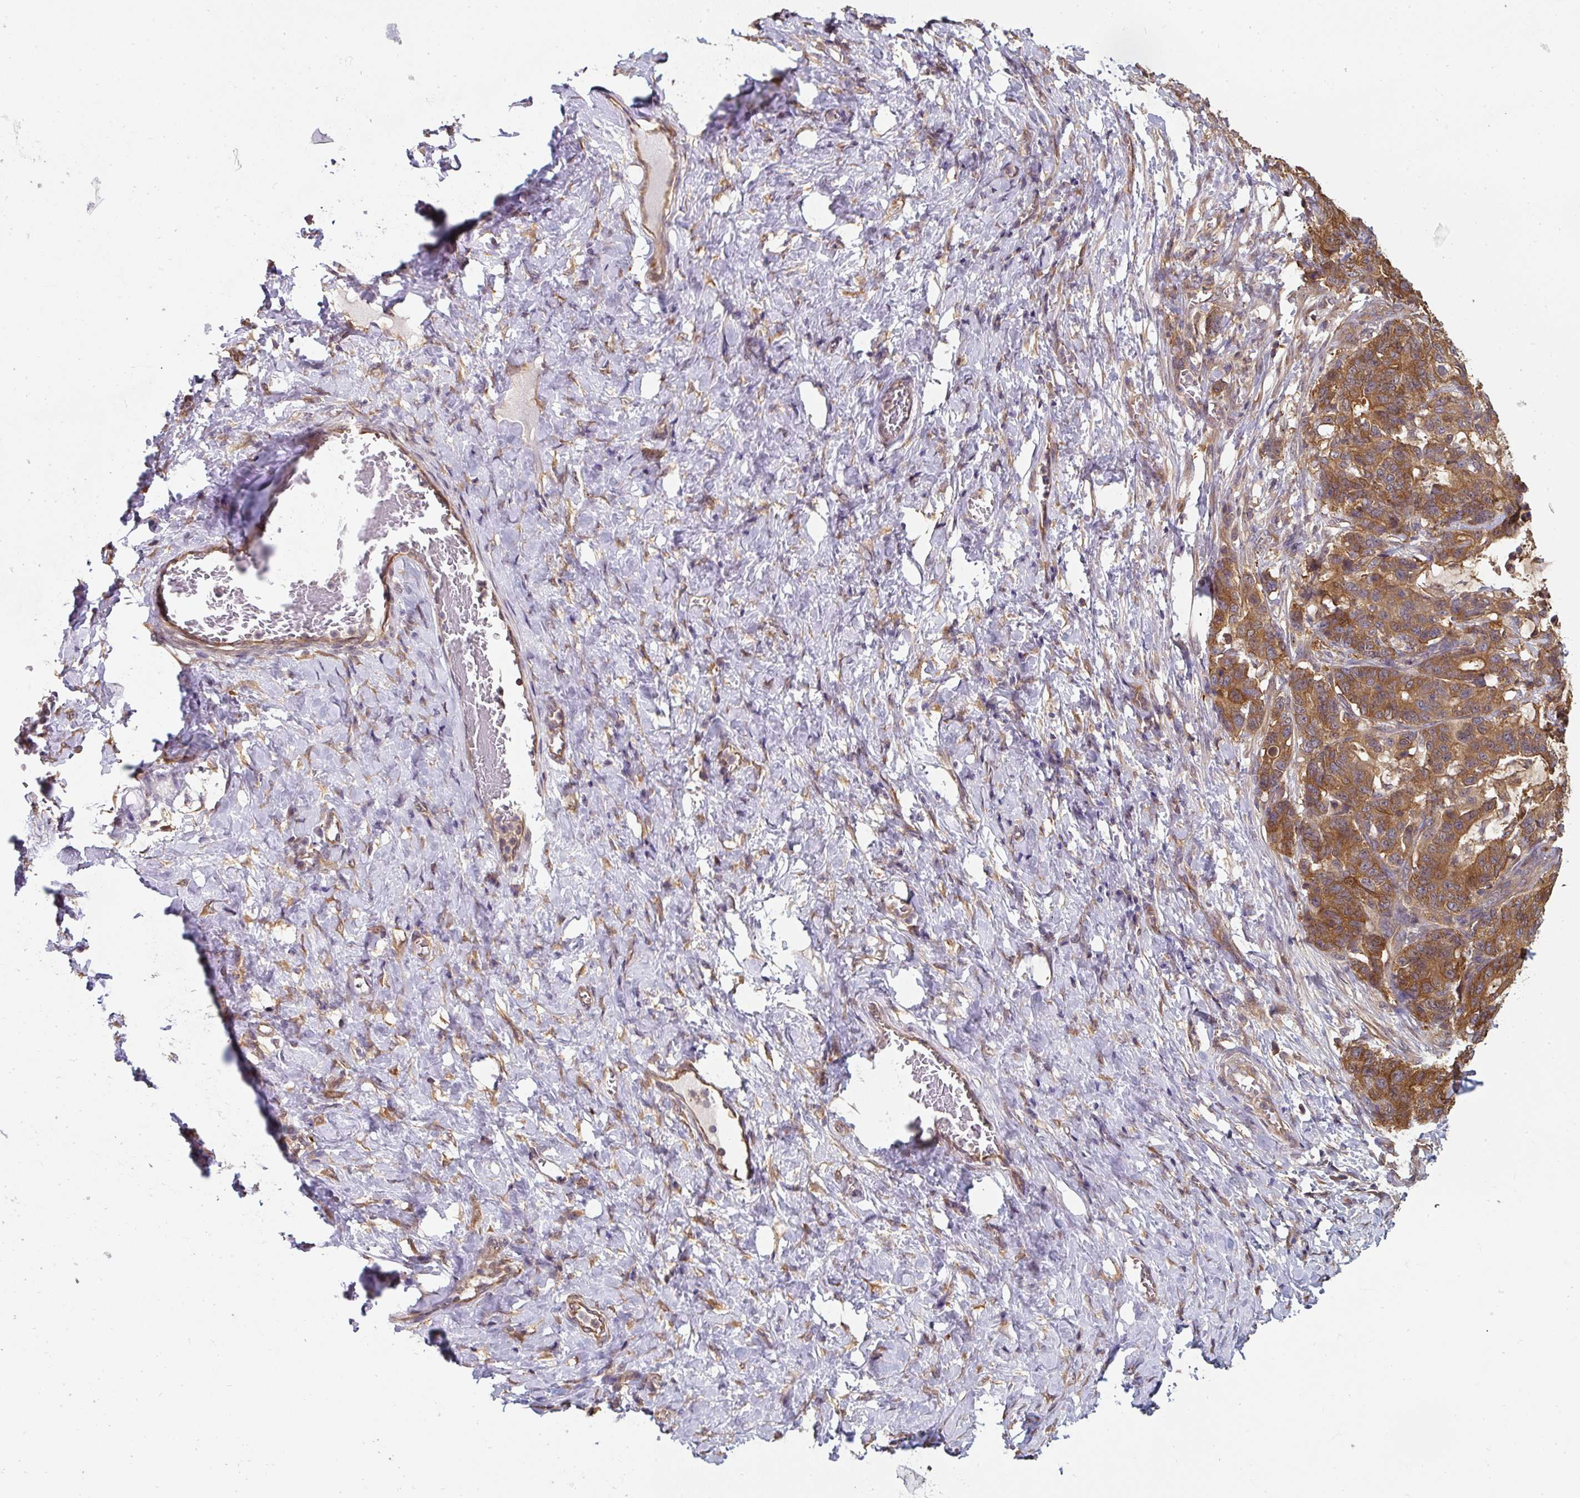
{"staining": {"intensity": "moderate", "quantity": ">75%", "location": "cytoplasmic/membranous"}, "tissue": "stomach cancer", "cell_type": "Tumor cells", "image_type": "cancer", "snomed": [{"axis": "morphology", "description": "Normal tissue, NOS"}, {"axis": "morphology", "description": "Adenocarcinoma, NOS"}, {"axis": "topography", "description": "Stomach"}], "caption": "Stomach adenocarcinoma stained for a protein exhibits moderate cytoplasmic/membranous positivity in tumor cells.", "gene": "ST13", "patient": {"sex": "female", "age": 64}}